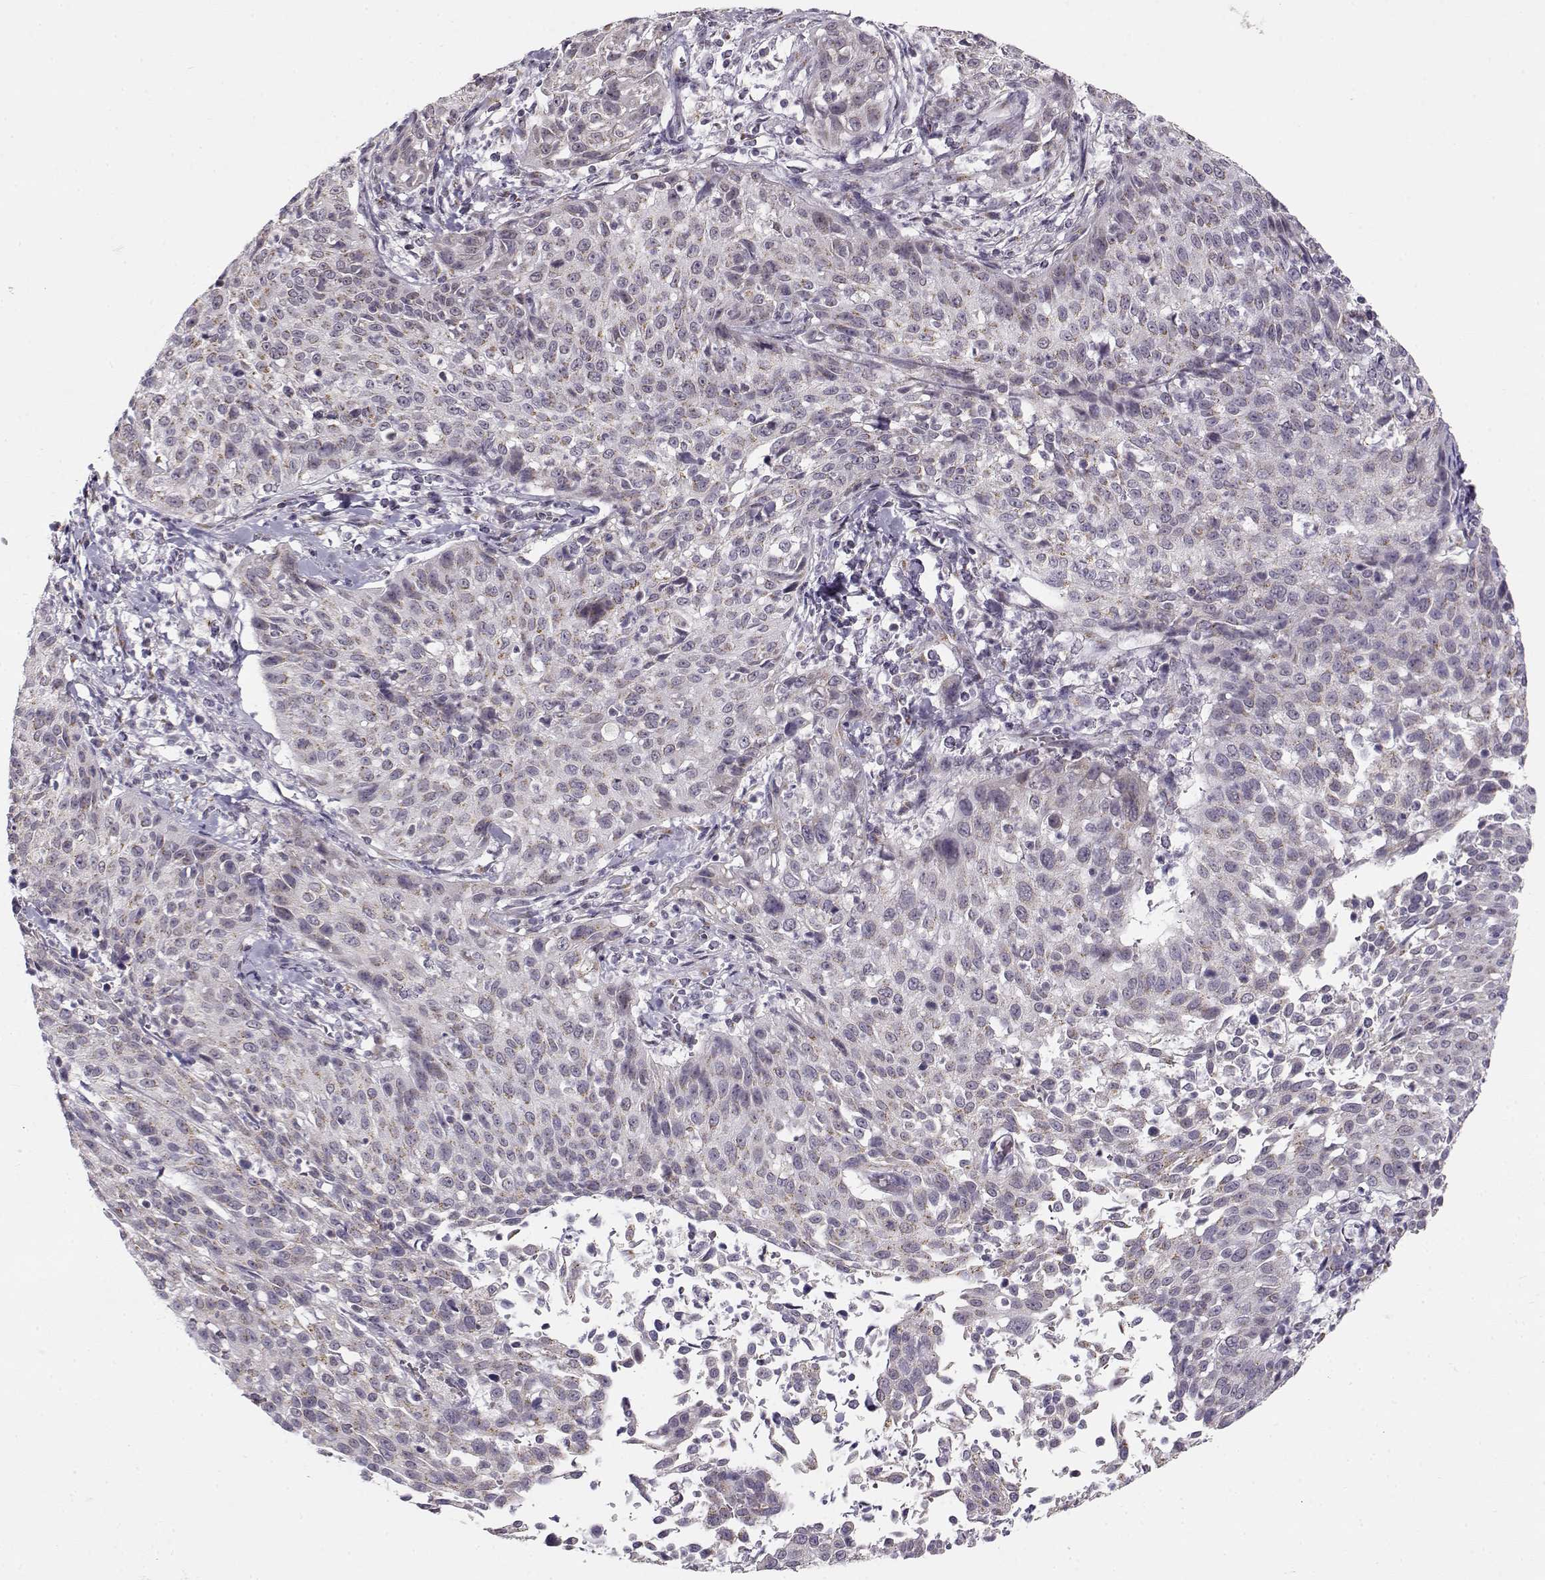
{"staining": {"intensity": "weak", "quantity": "25%-75%", "location": "cytoplasmic/membranous"}, "tissue": "cervical cancer", "cell_type": "Tumor cells", "image_type": "cancer", "snomed": [{"axis": "morphology", "description": "Squamous cell carcinoma, NOS"}, {"axis": "topography", "description": "Cervix"}], "caption": "Protein expression analysis of cervical cancer exhibits weak cytoplasmic/membranous expression in approximately 25%-75% of tumor cells. Ihc stains the protein of interest in brown and the nuclei are stained blue.", "gene": "SLC4A5", "patient": {"sex": "female", "age": 26}}